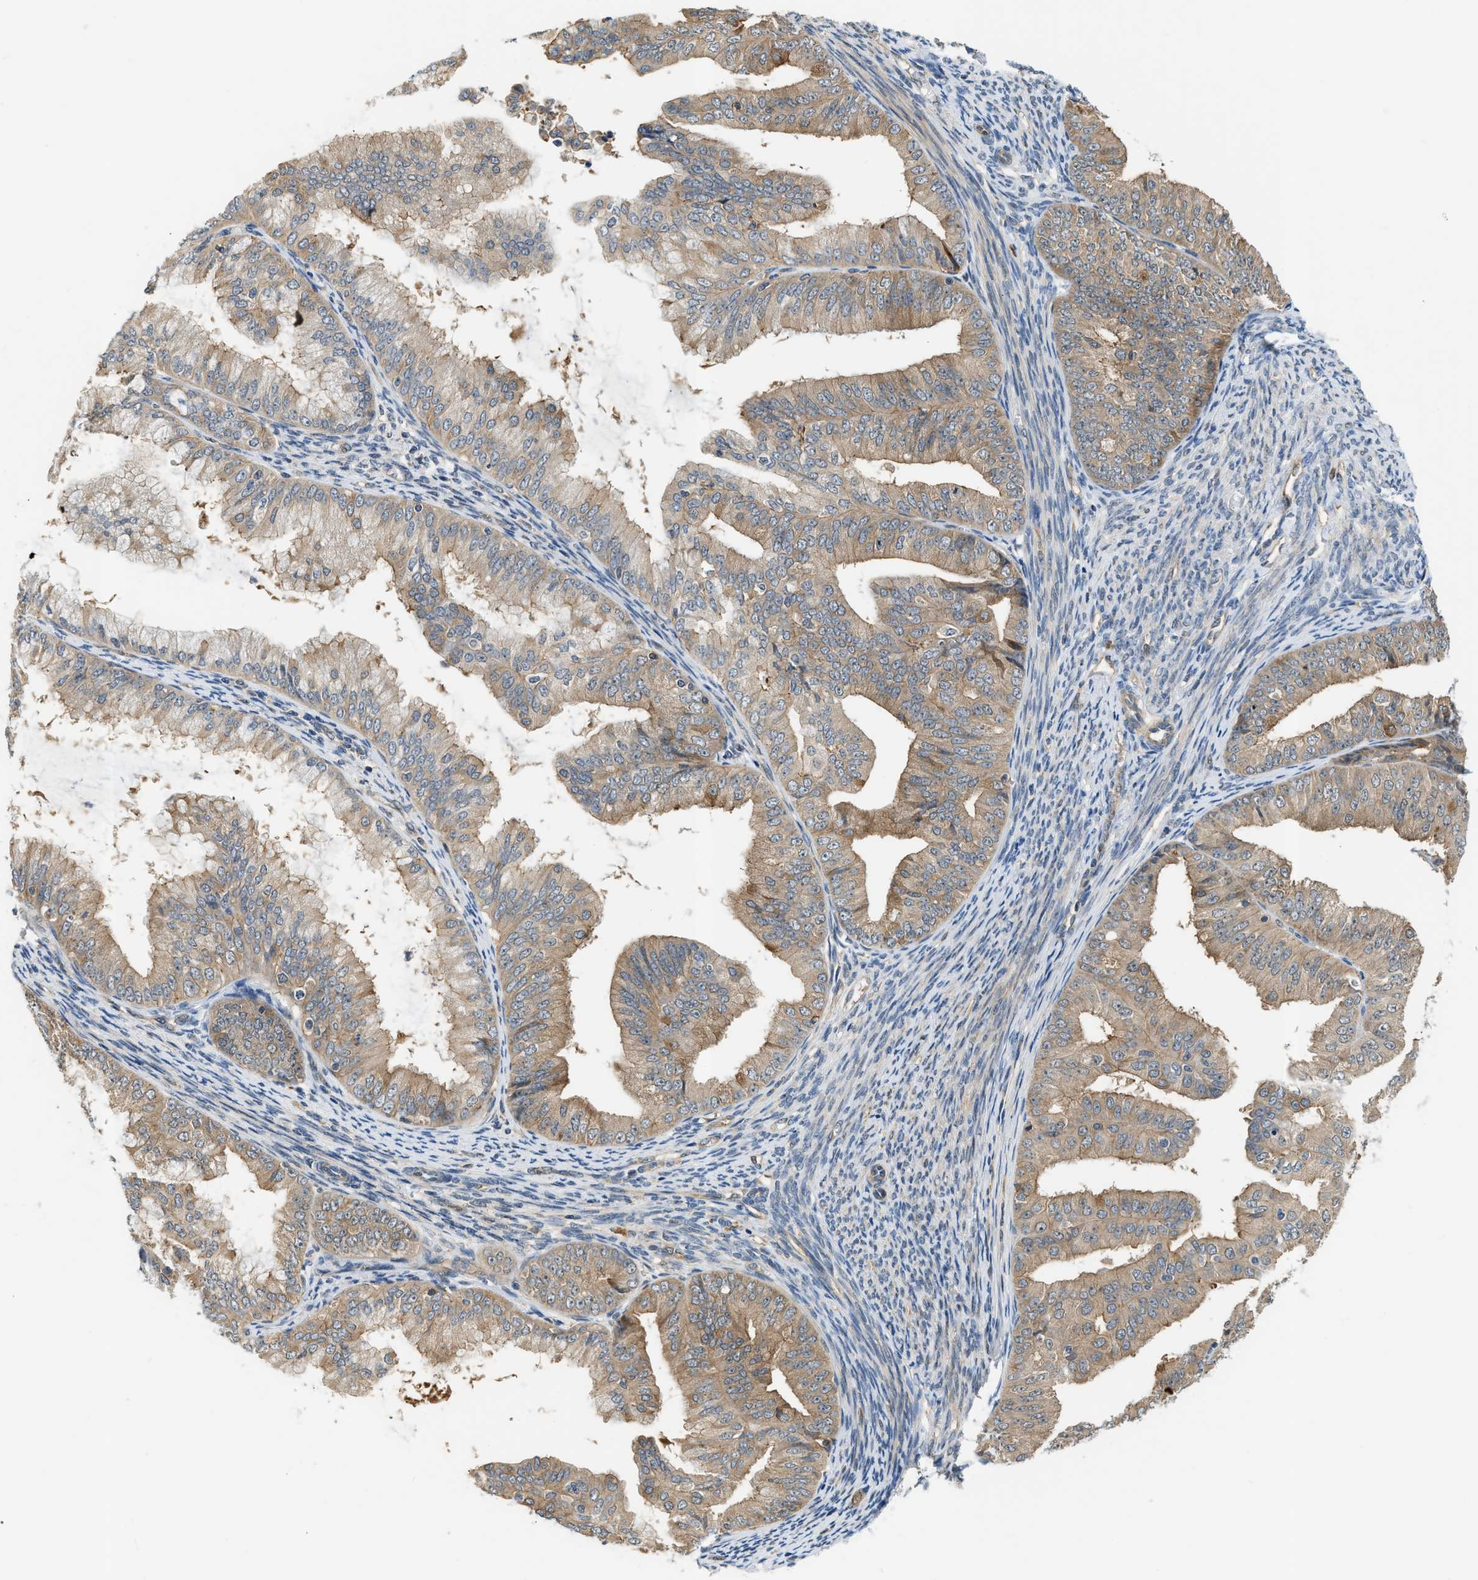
{"staining": {"intensity": "moderate", "quantity": ">75%", "location": "cytoplasmic/membranous"}, "tissue": "endometrial cancer", "cell_type": "Tumor cells", "image_type": "cancer", "snomed": [{"axis": "morphology", "description": "Adenocarcinoma, NOS"}, {"axis": "topography", "description": "Endometrium"}], "caption": "Moderate cytoplasmic/membranous positivity for a protein is seen in about >75% of tumor cells of adenocarcinoma (endometrial) using immunohistochemistry (IHC).", "gene": "CBLB", "patient": {"sex": "female", "age": 63}}